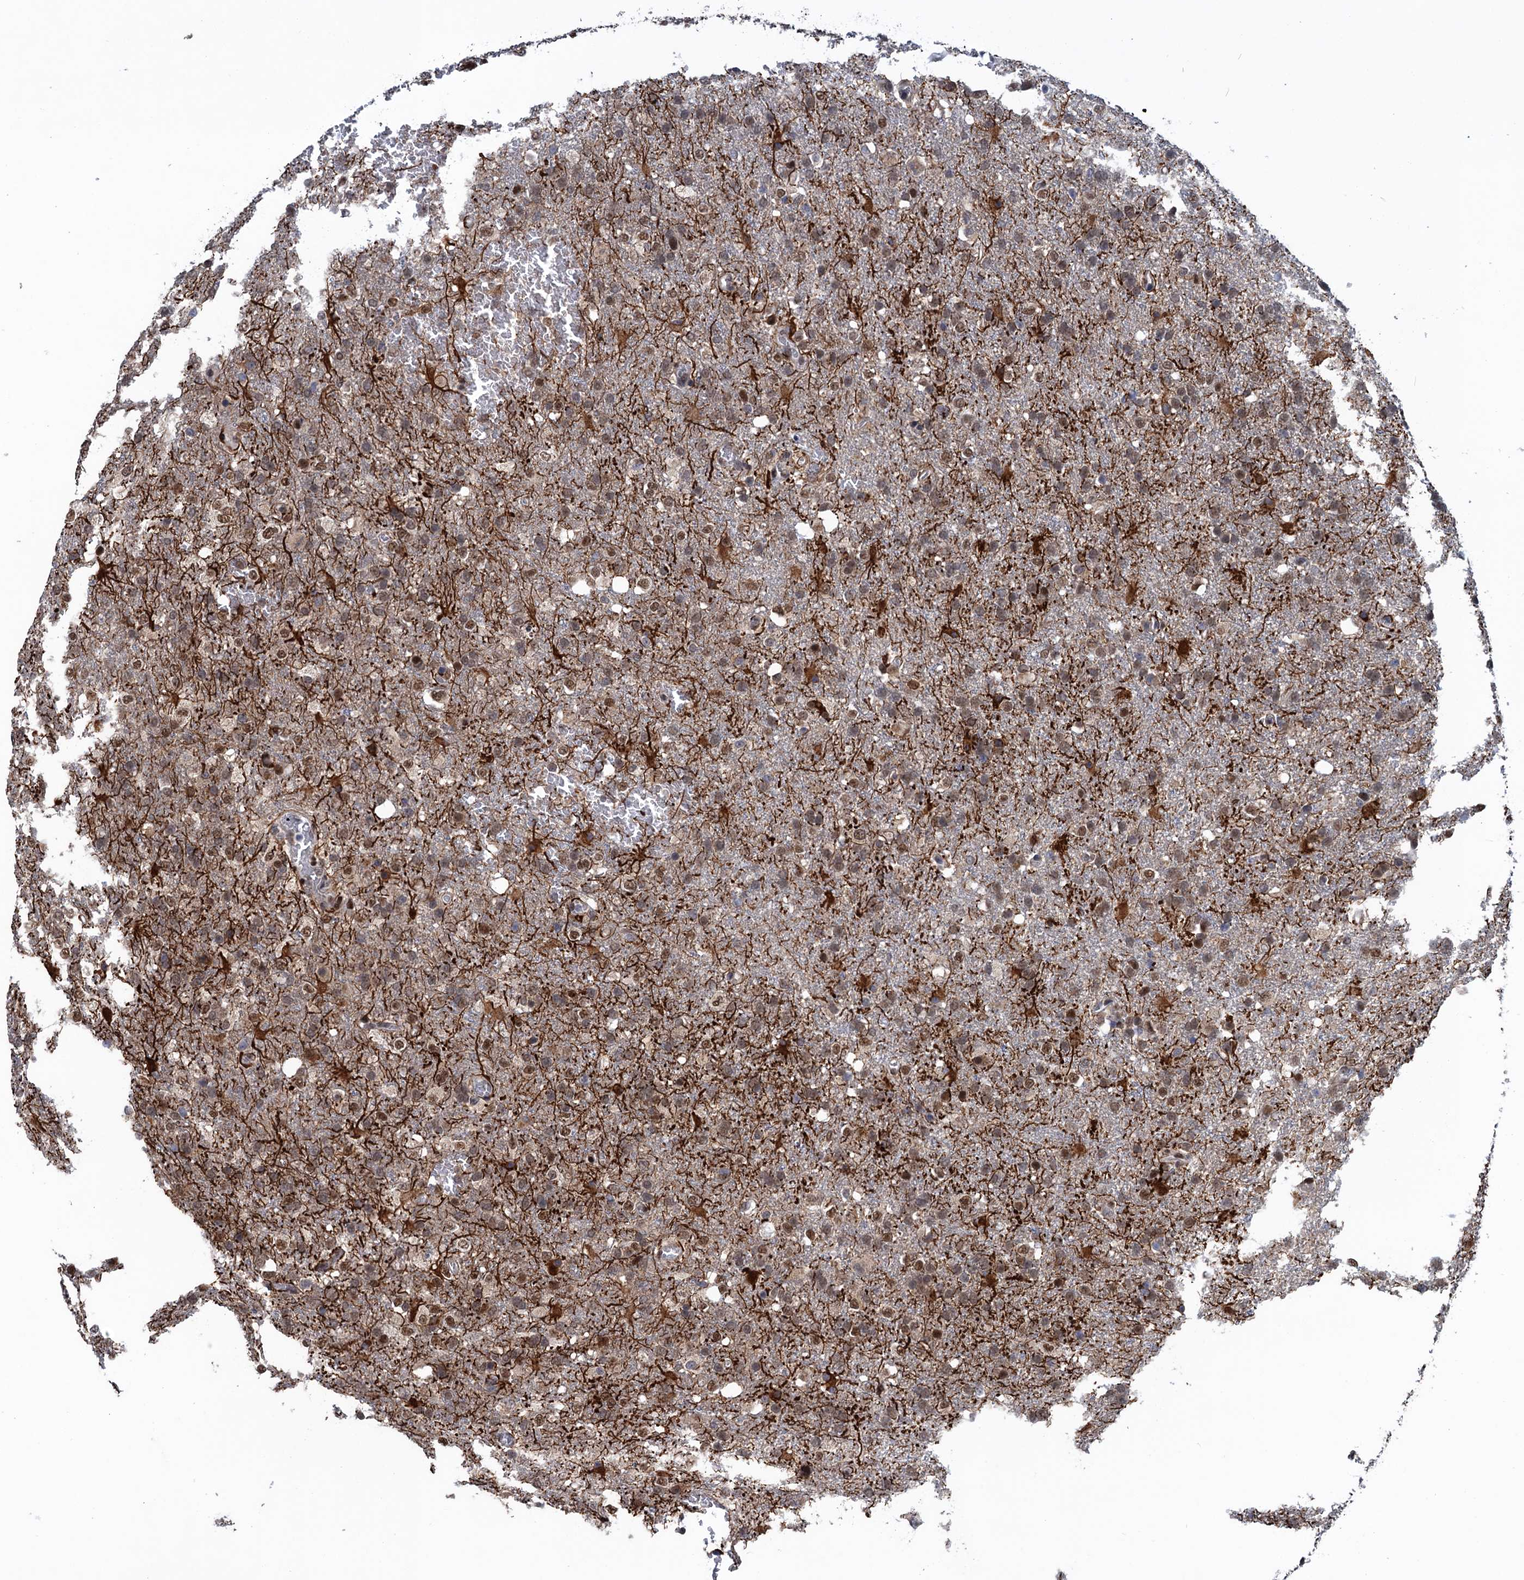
{"staining": {"intensity": "moderate", "quantity": ">75%", "location": "cytoplasmic/membranous,nuclear"}, "tissue": "glioma", "cell_type": "Tumor cells", "image_type": "cancer", "snomed": [{"axis": "morphology", "description": "Glioma, malignant, High grade"}, {"axis": "topography", "description": "Brain"}], "caption": "Malignant glioma (high-grade) was stained to show a protein in brown. There is medium levels of moderate cytoplasmic/membranous and nuclear positivity in approximately >75% of tumor cells.", "gene": "SAE1", "patient": {"sex": "female", "age": 74}}